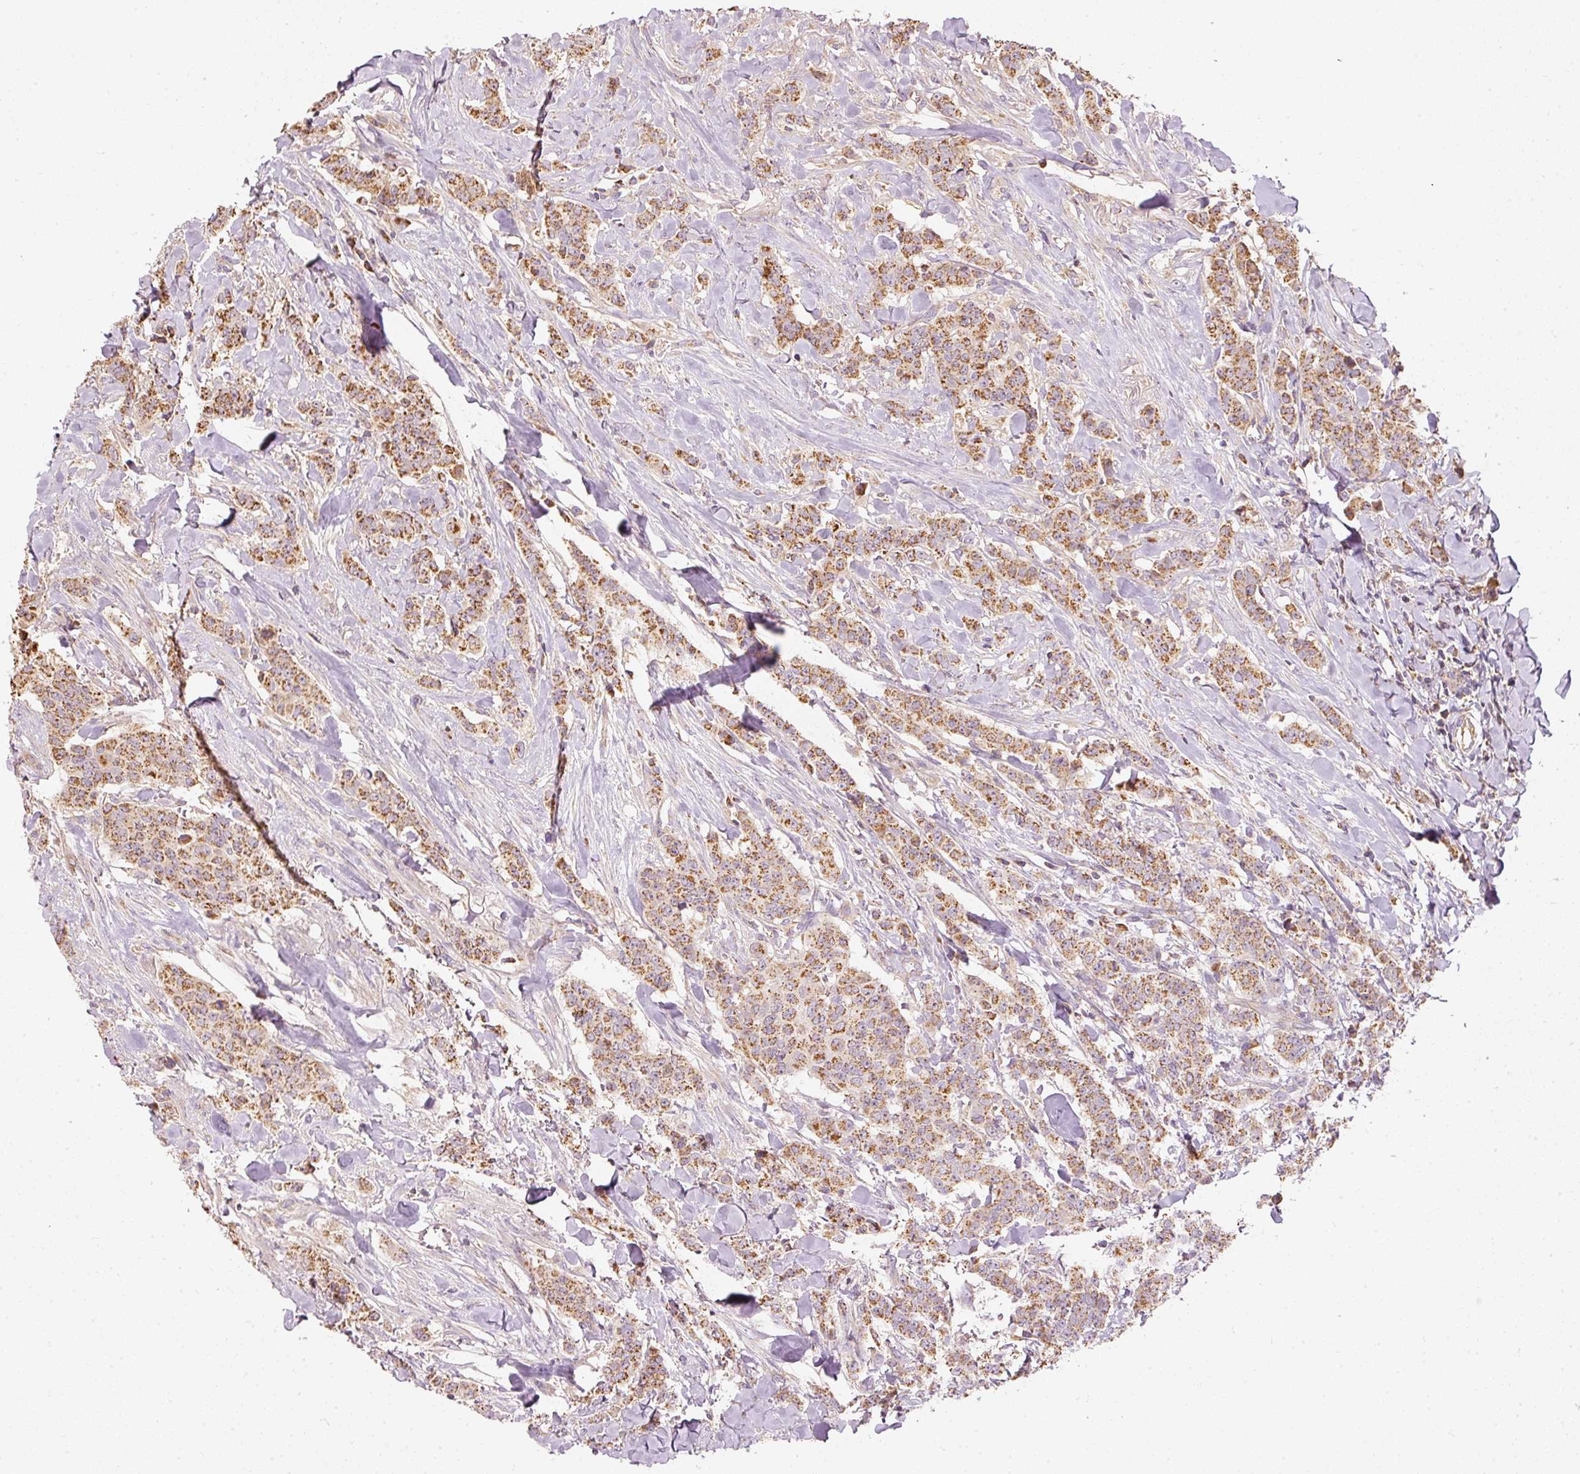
{"staining": {"intensity": "moderate", "quantity": ">75%", "location": "cytoplasmic/membranous"}, "tissue": "breast cancer", "cell_type": "Tumor cells", "image_type": "cancer", "snomed": [{"axis": "morphology", "description": "Duct carcinoma"}, {"axis": "topography", "description": "Breast"}], "caption": "High-power microscopy captured an immunohistochemistry photomicrograph of breast cancer, revealing moderate cytoplasmic/membranous expression in about >75% of tumor cells.", "gene": "PSENEN", "patient": {"sex": "female", "age": 40}}